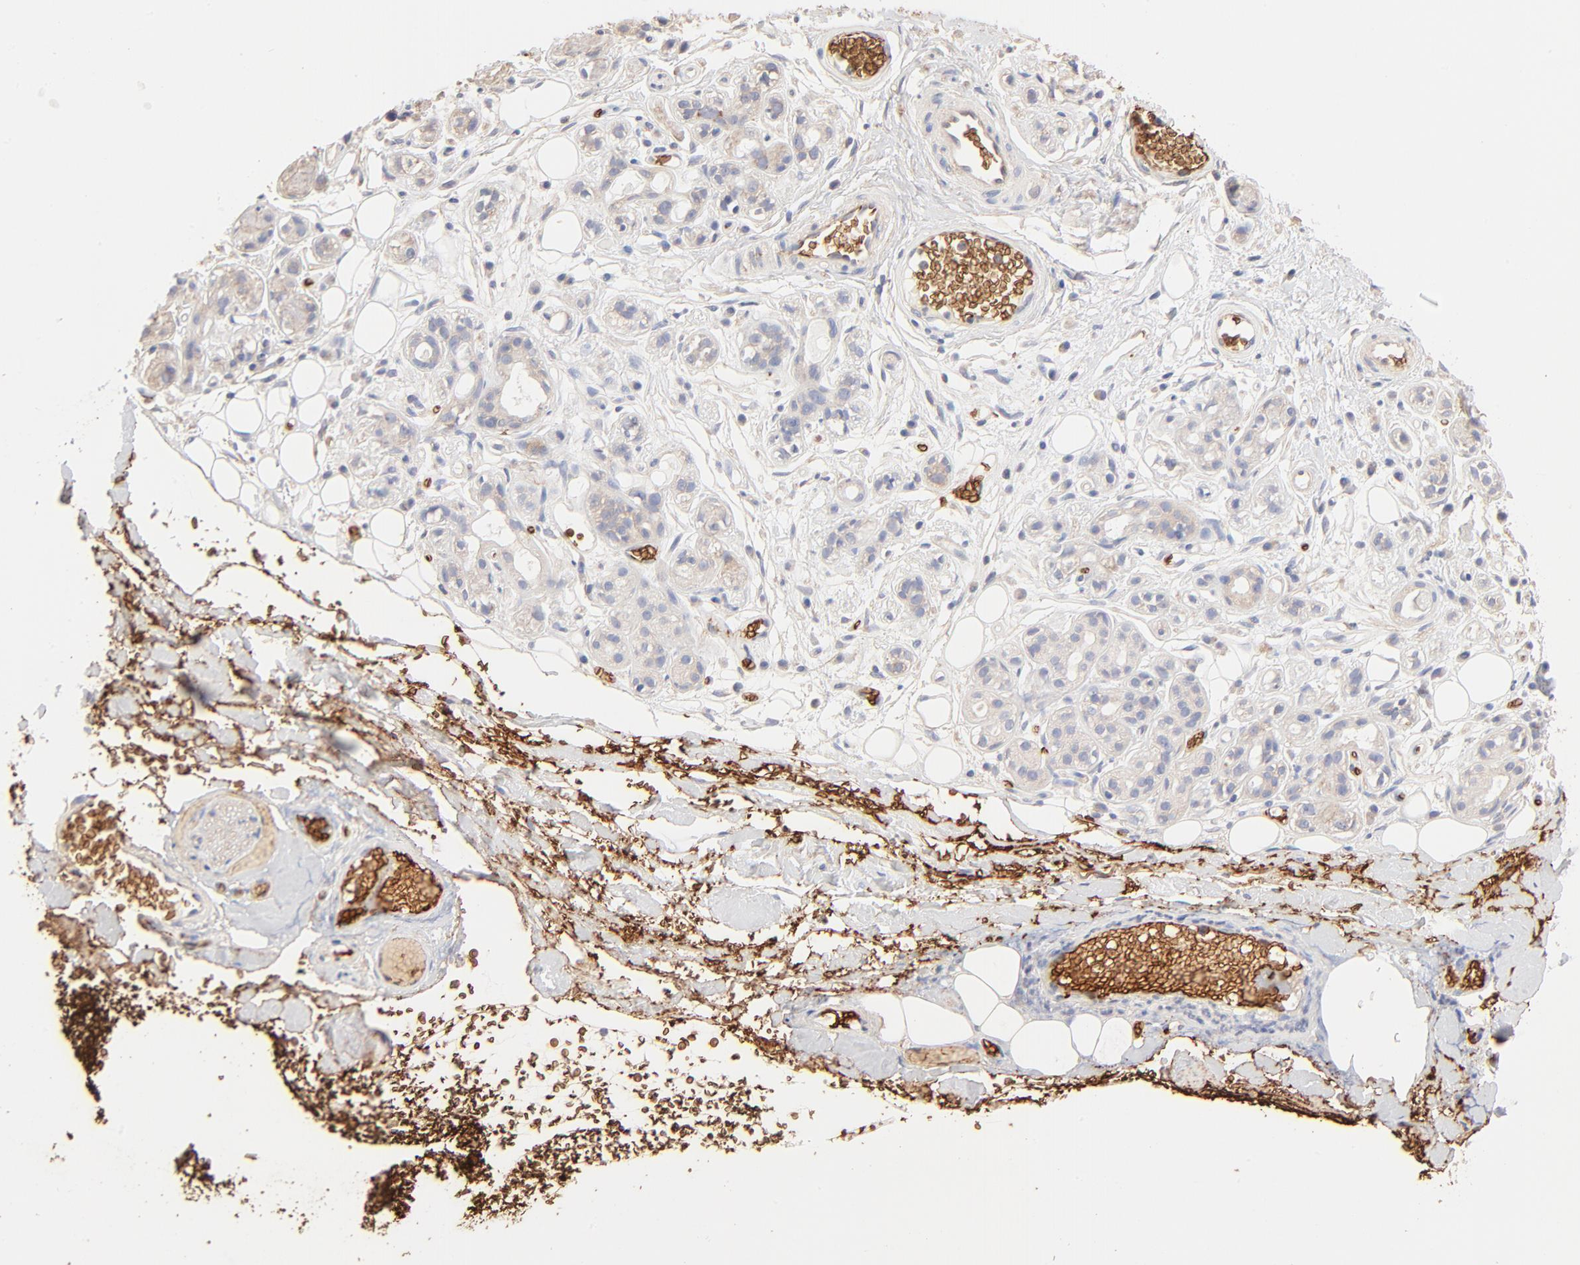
{"staining": {"intensity": "negative", "quantity": "none", "location": "none"}, "tissue": "salivary gland", "cell_type": "Glandular cells", "image_type": "normal", "snomed": [{"axis": "morphology", "description": "Normal tissue, NOS"}, {"axis": "topography", "description": "Salivary gland"}], "caption": "The micrograph shows no staining of glandular cells in normal salivary gland.", "gene": "SPTB", "patient": {"sex": "male", "age": 54}}